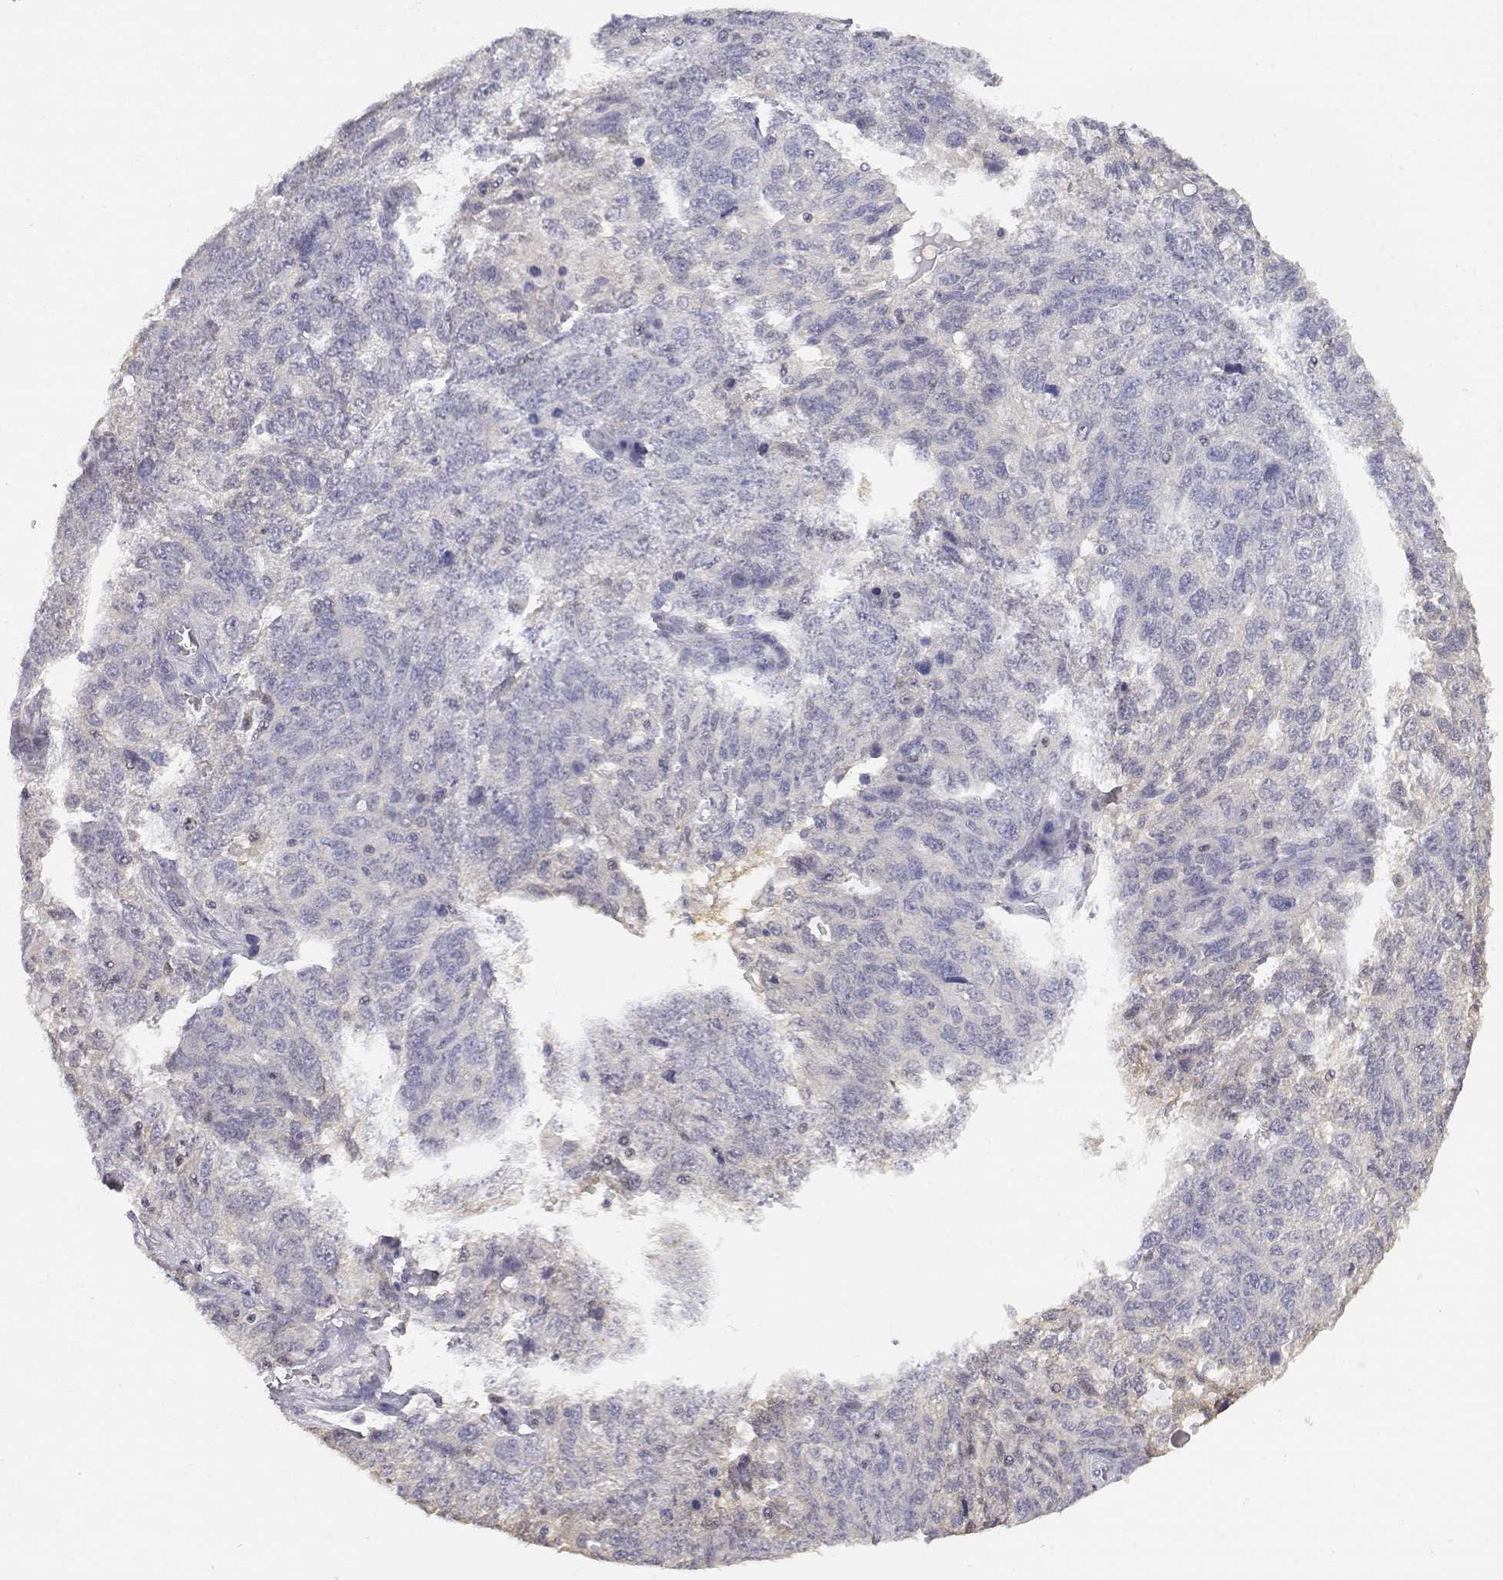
{"staining": {"intensity": "negative", "quantity": "none", "location": "none"}, "tissue": "ovarian cancer", "cell_type": "Tumor cells", "image_type": "cancer", "snomed": [{"axis": "morphology", "description": "Cystadenocarcinoma, serous, NOS"}, {"axis": "topography", "description": "Ovary"}], "caption": "DAB (3,3'-diaminobenzidine) immunohistochemical staining of human serous cystadenocarcinoma (ovarian) displays no significant expression in tumor cells.", "gene": "ADA", "patient": {"sex": "female", "age": 71}}